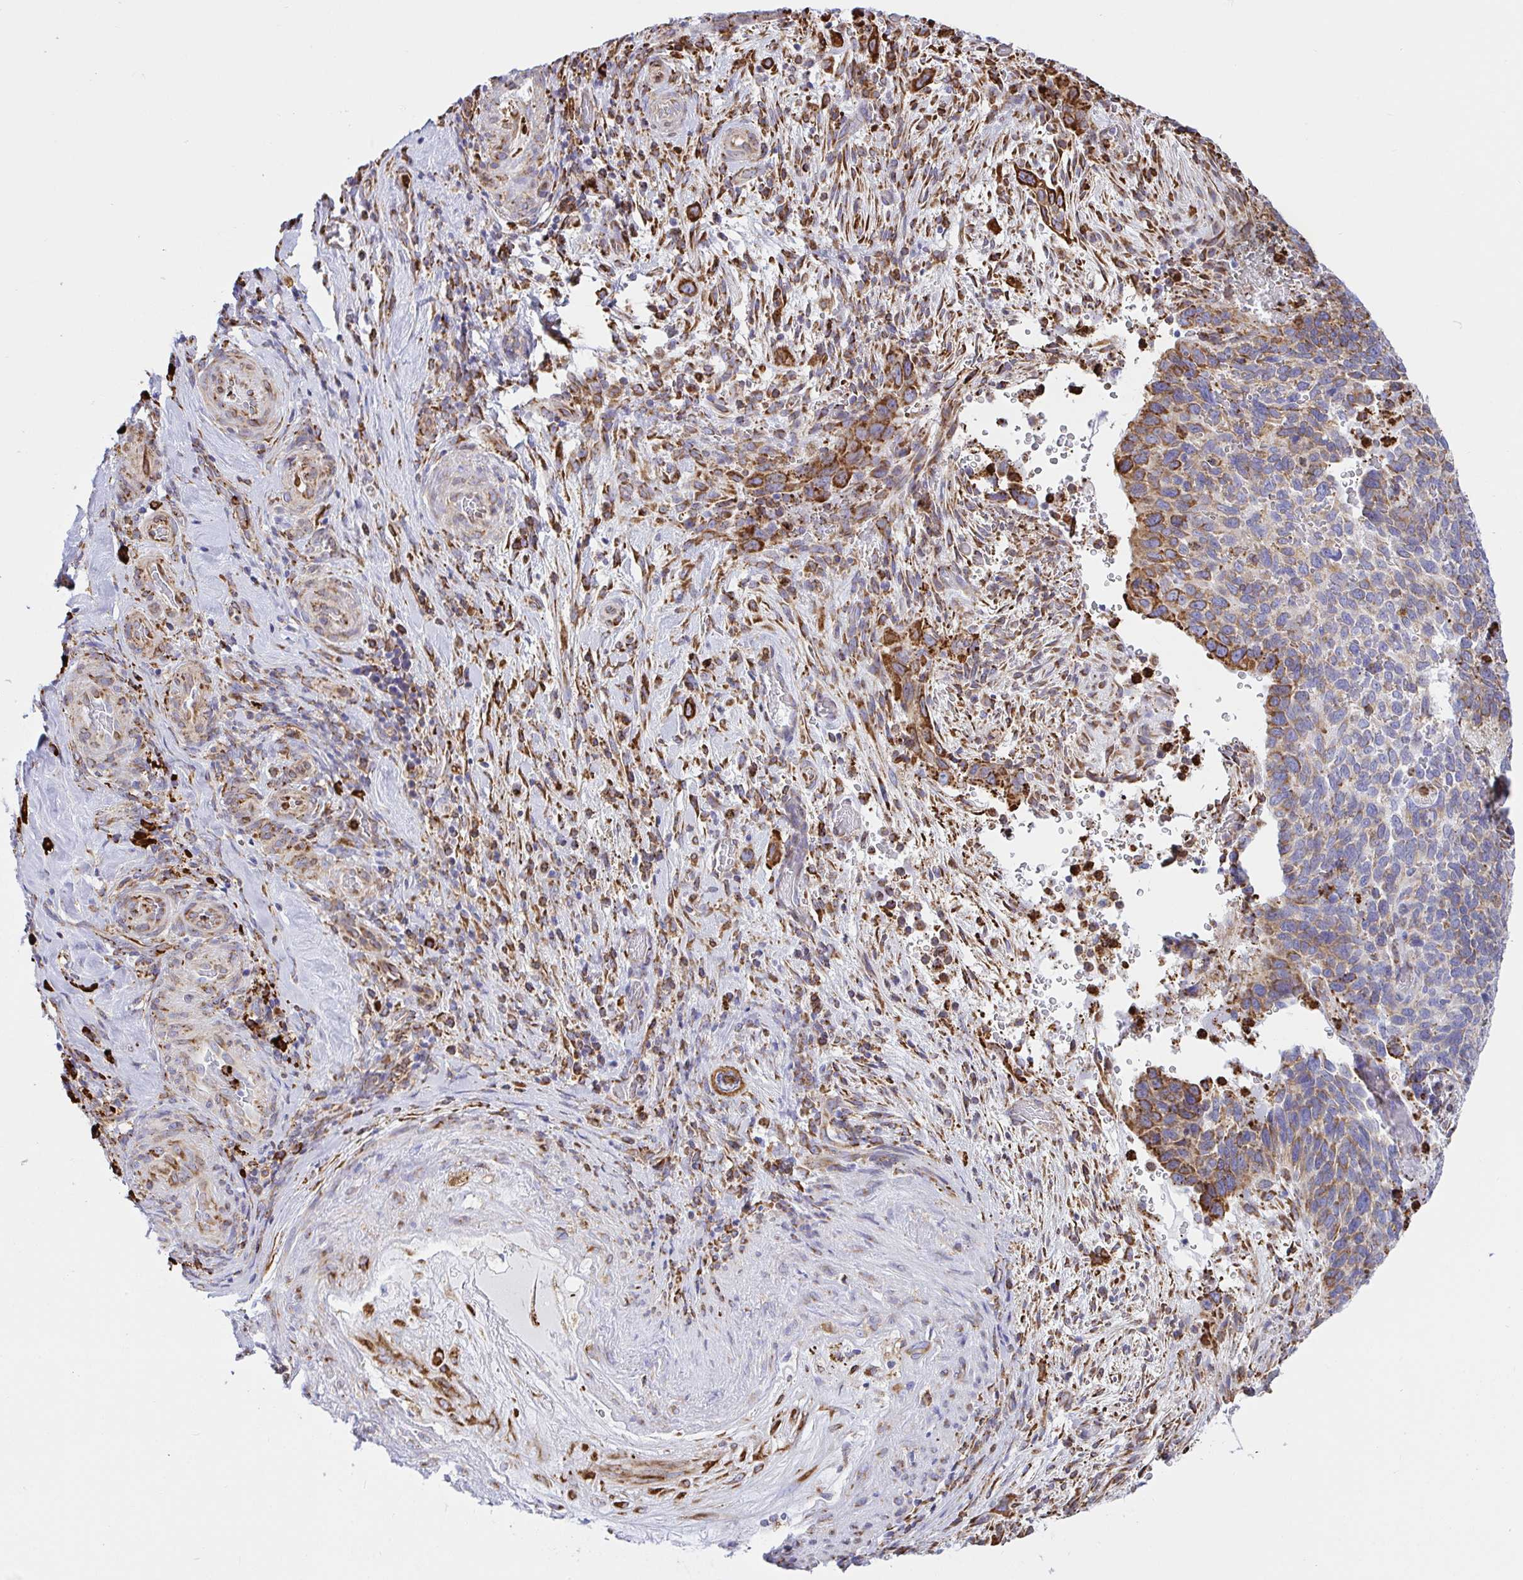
{"staining": {"intensity": "moderate", "quantity": "<25%", "location": "cytoplasmic/membranous"}, "tissue": "cervical cancer", "cell_type": "Tumor cells", "image_type": "cancer", "snomed": [{"axis": "morphology", "description": "Squamous cell carcinoma, NOS"}, {"axis": "topography", "description": "Cervix"}], "caption": "Immunohistochemistry (IHC) of squamous cell carcinoma (cervical) exhibits low levels of moderate cytoplasmic/membranous staining in approximately <25% of tumor cells. (DAB (3,3'-diaminobenzidine) IHC with brightfield microscopy, high magnification).", "gene": "CLGN", "patient": {"sex": "female", "age": 51}}